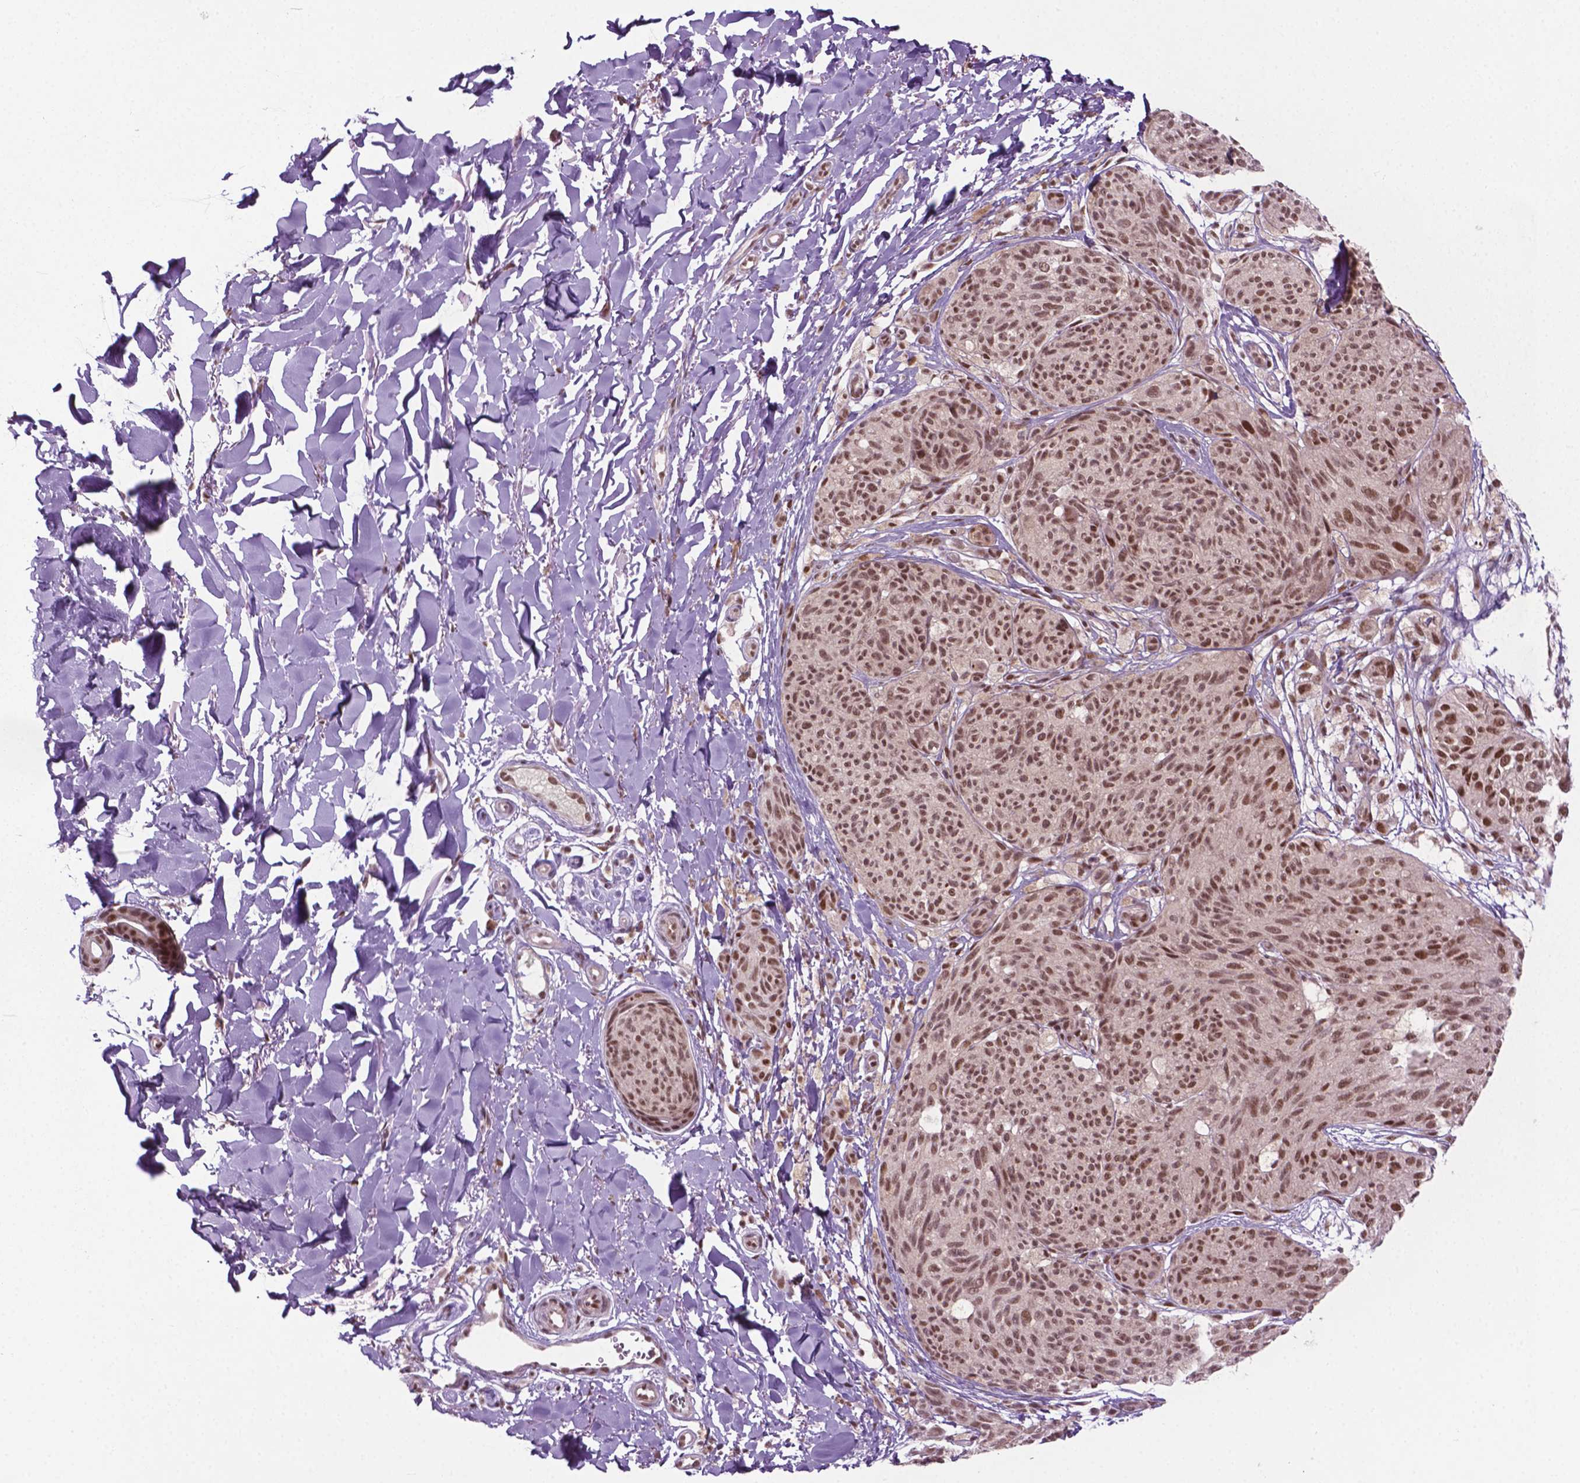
{"staining": {"intensity": "moderate", "quantity": ">75%", "location": "nuclear"}, "tissue": "melanoma", "cell_type": "Tumor cells", "image_type": "cancer", "snomed": [{"axis": "morphology", "description": "Malignant melanoma, NOS"}, {"axis": "topography", "description": "Skin"}], "caption": "Brown immunohistochemical staining in human malignant melanoma displays moderate nuclear staining in about >75% of tumor cells.", "gene": "PHAX", "patient": {"sex": "female", "age": 87}}